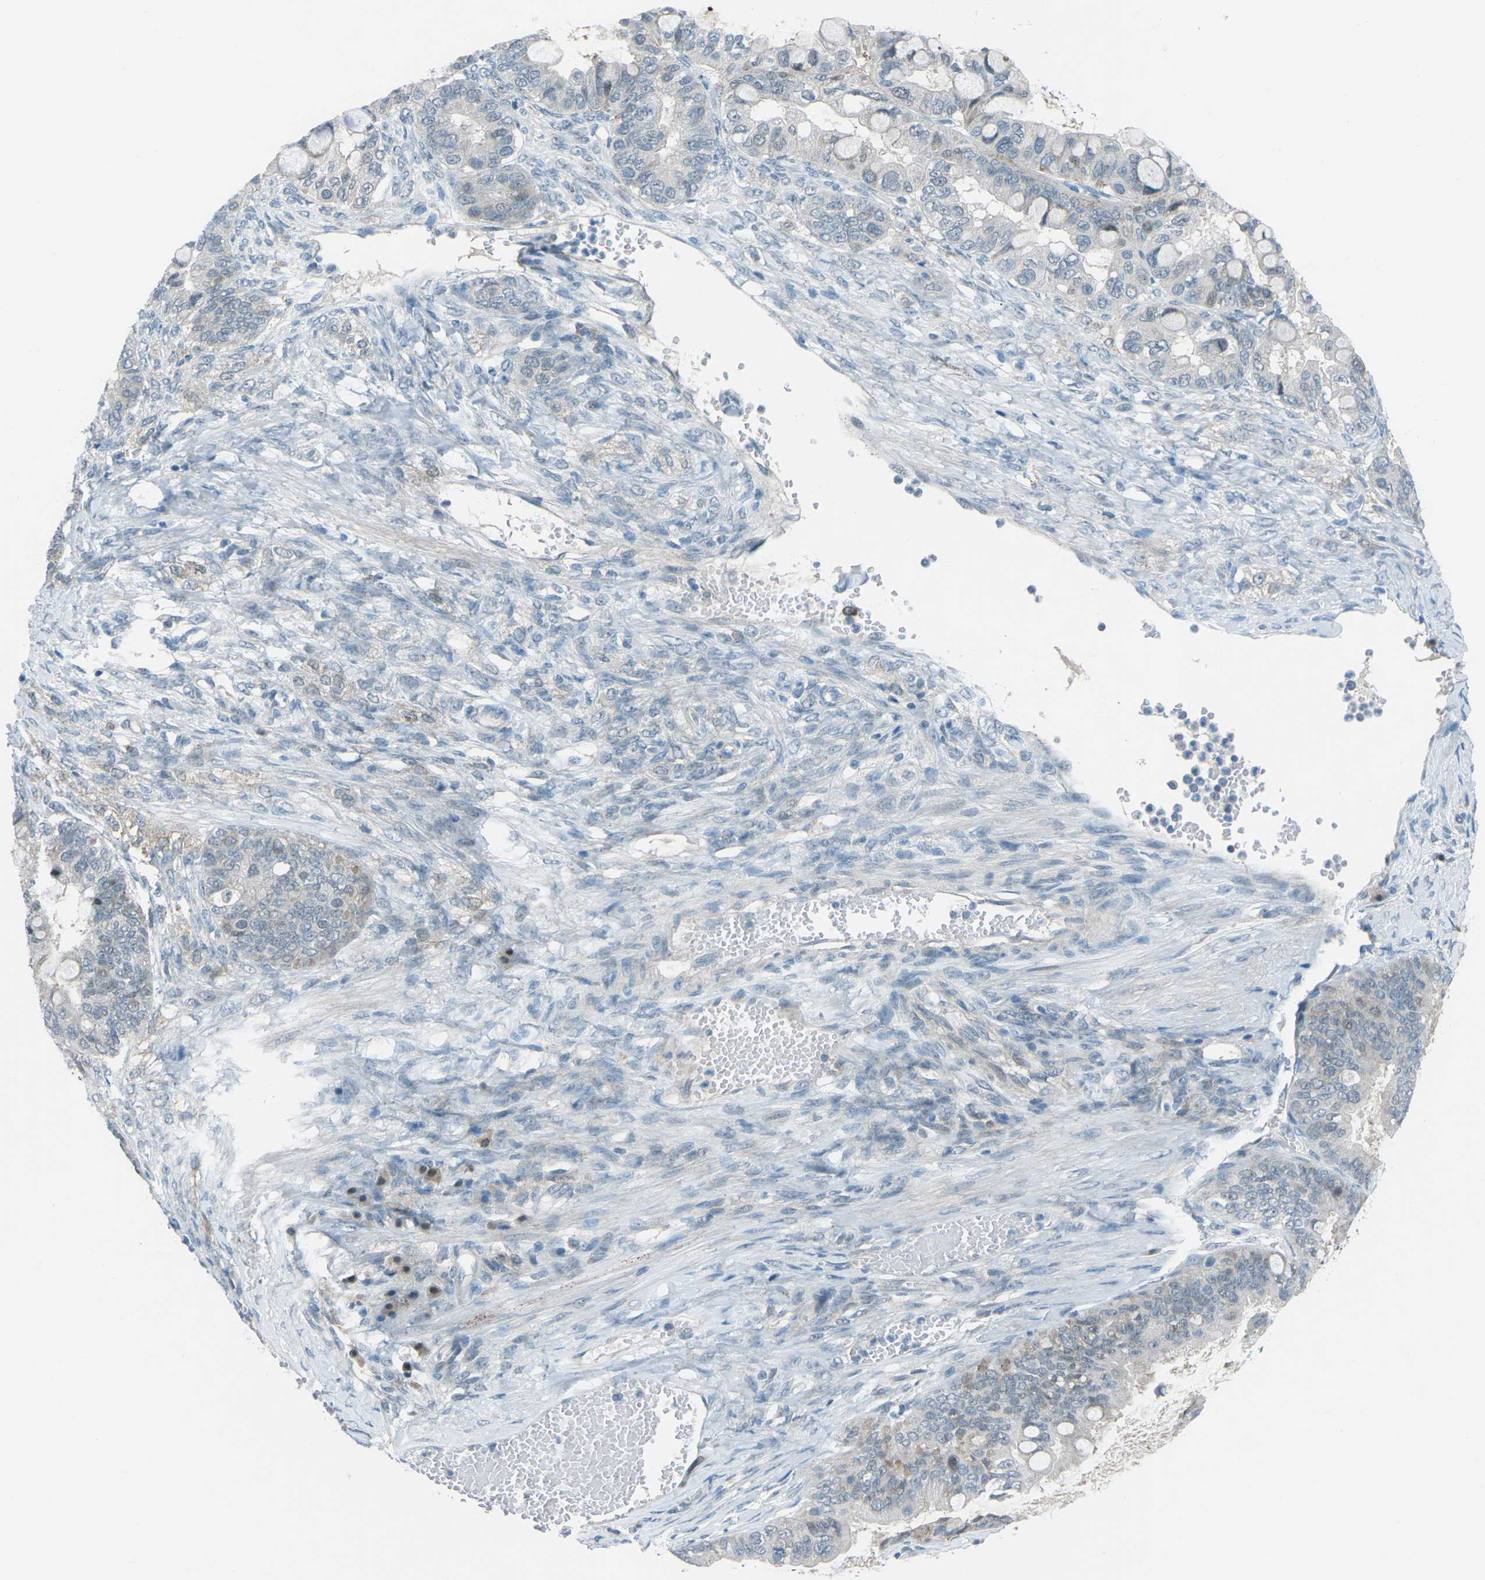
{"staining": {"intensity": "negative", "quantity": "none", "location": "none"}, "tissue": "ovarian cancer", "cell_type": "Tumor cells", "image_type": "cancer", "snomed": [{"axis": "morphology", "description": "Cystadenocarcinoma, mucinous, NOS"}, {"axis": "topography", "description": "Ovary"}], "caption": "Tumor cells show no significant staining in ovarian mucinous cystadenocarcinoma. (Brightfield microscopy of DAB (3,3'-diaminobenzidine) immunohistochemistry at high magnification).", "gene": "PRKCA", "patient": {"sex": "female", "age": 80}}